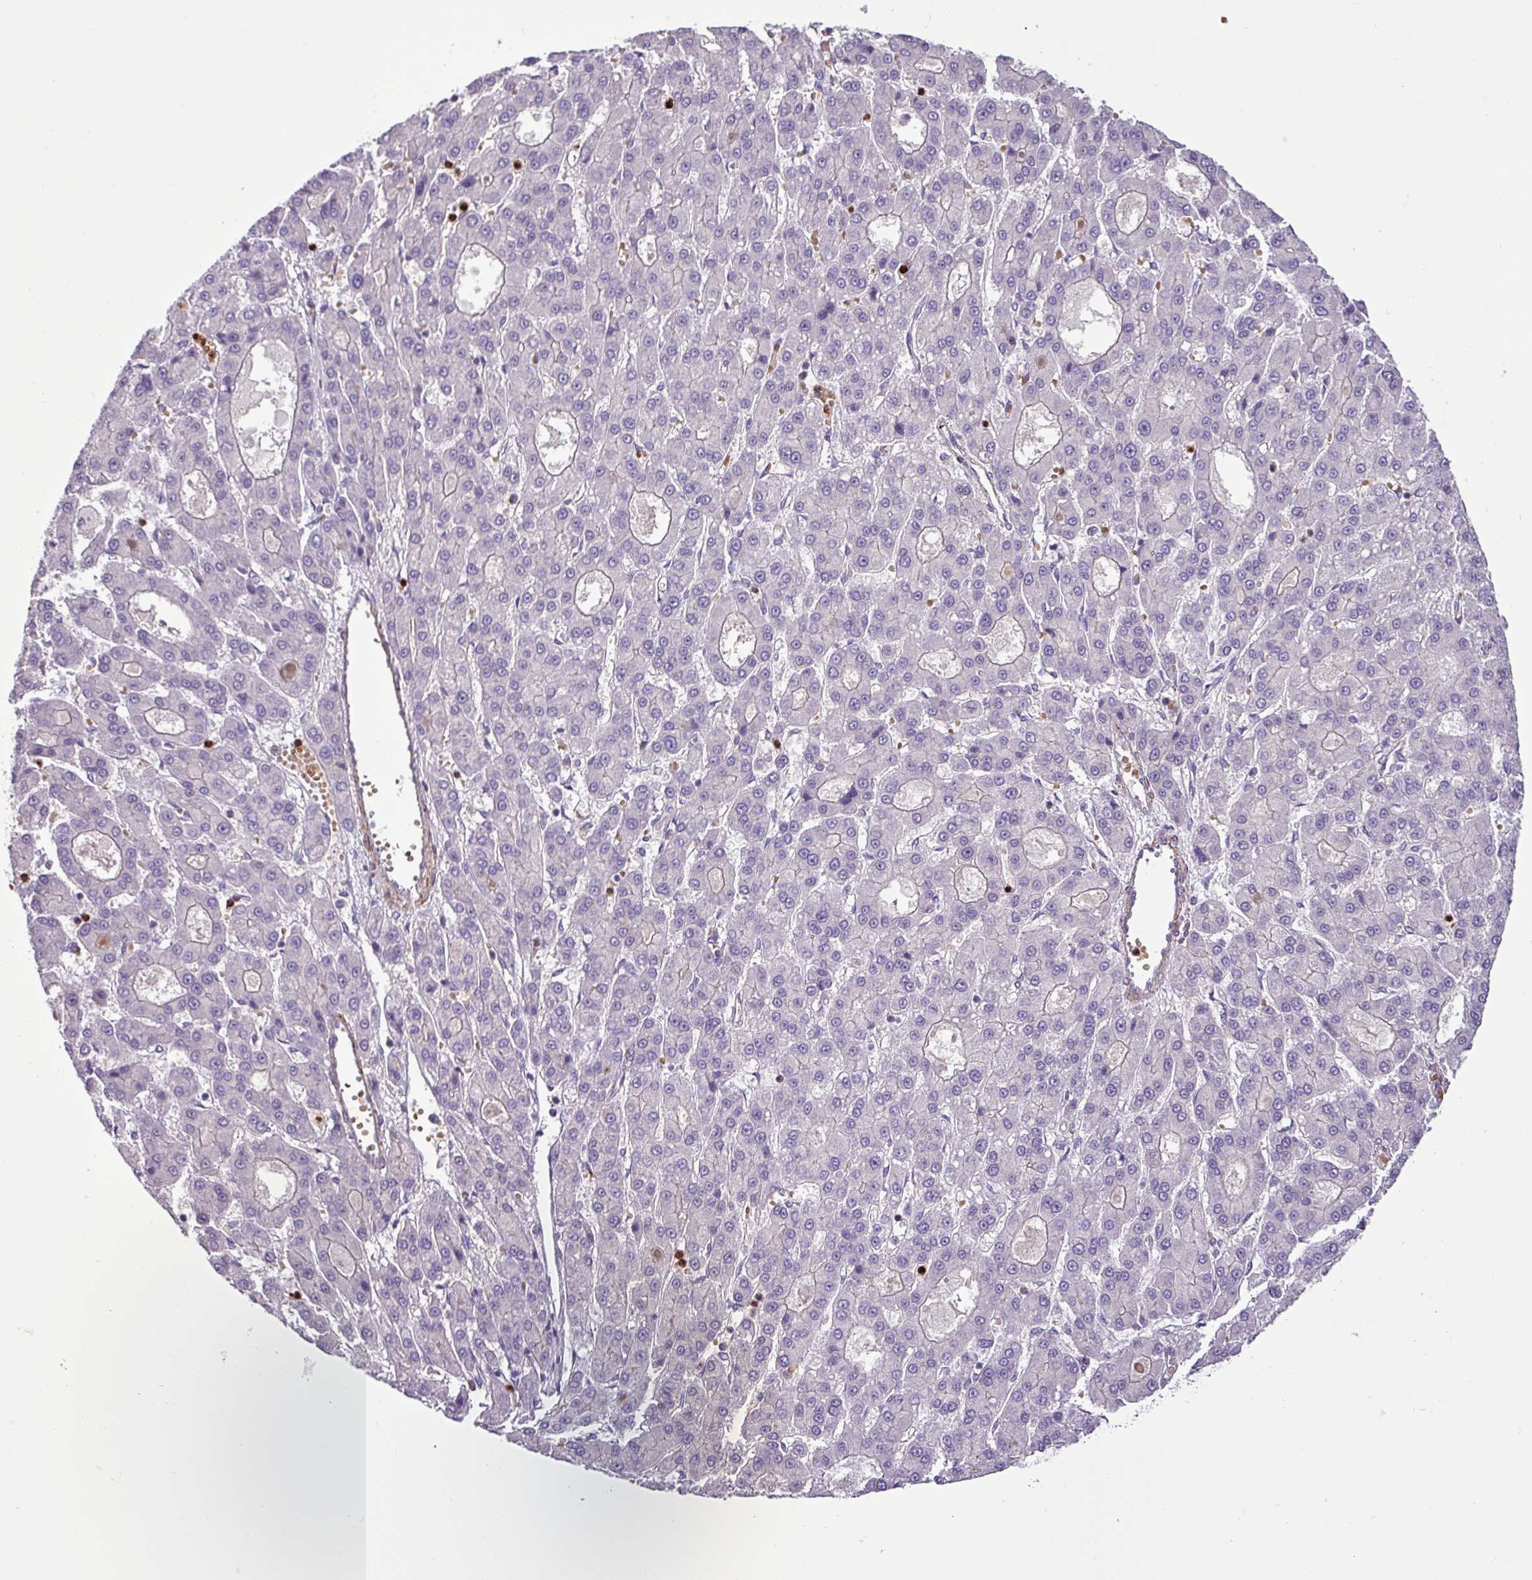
{"staining": {"intensity": "negative", "quantity": "none", "location": "none"}, "tissue": "liver cancer", "cell_type": "Tumor cells", "image_type": "cancer", "snomed": [{"axis": "morphology", "description": "Carcinoma, Hepatocellular, NOS"}, {"axis": "topography", "description": "Liver"}], "caption": "There is no significant positivity in tumor cells of hepatocellular carcinoma (liver). (Brightfield microscopy of DAB immunohistochemistry (IHC) at high magnification).", "gene": "NBEAL2", "patient": {"sex": "male", "age": 70}}